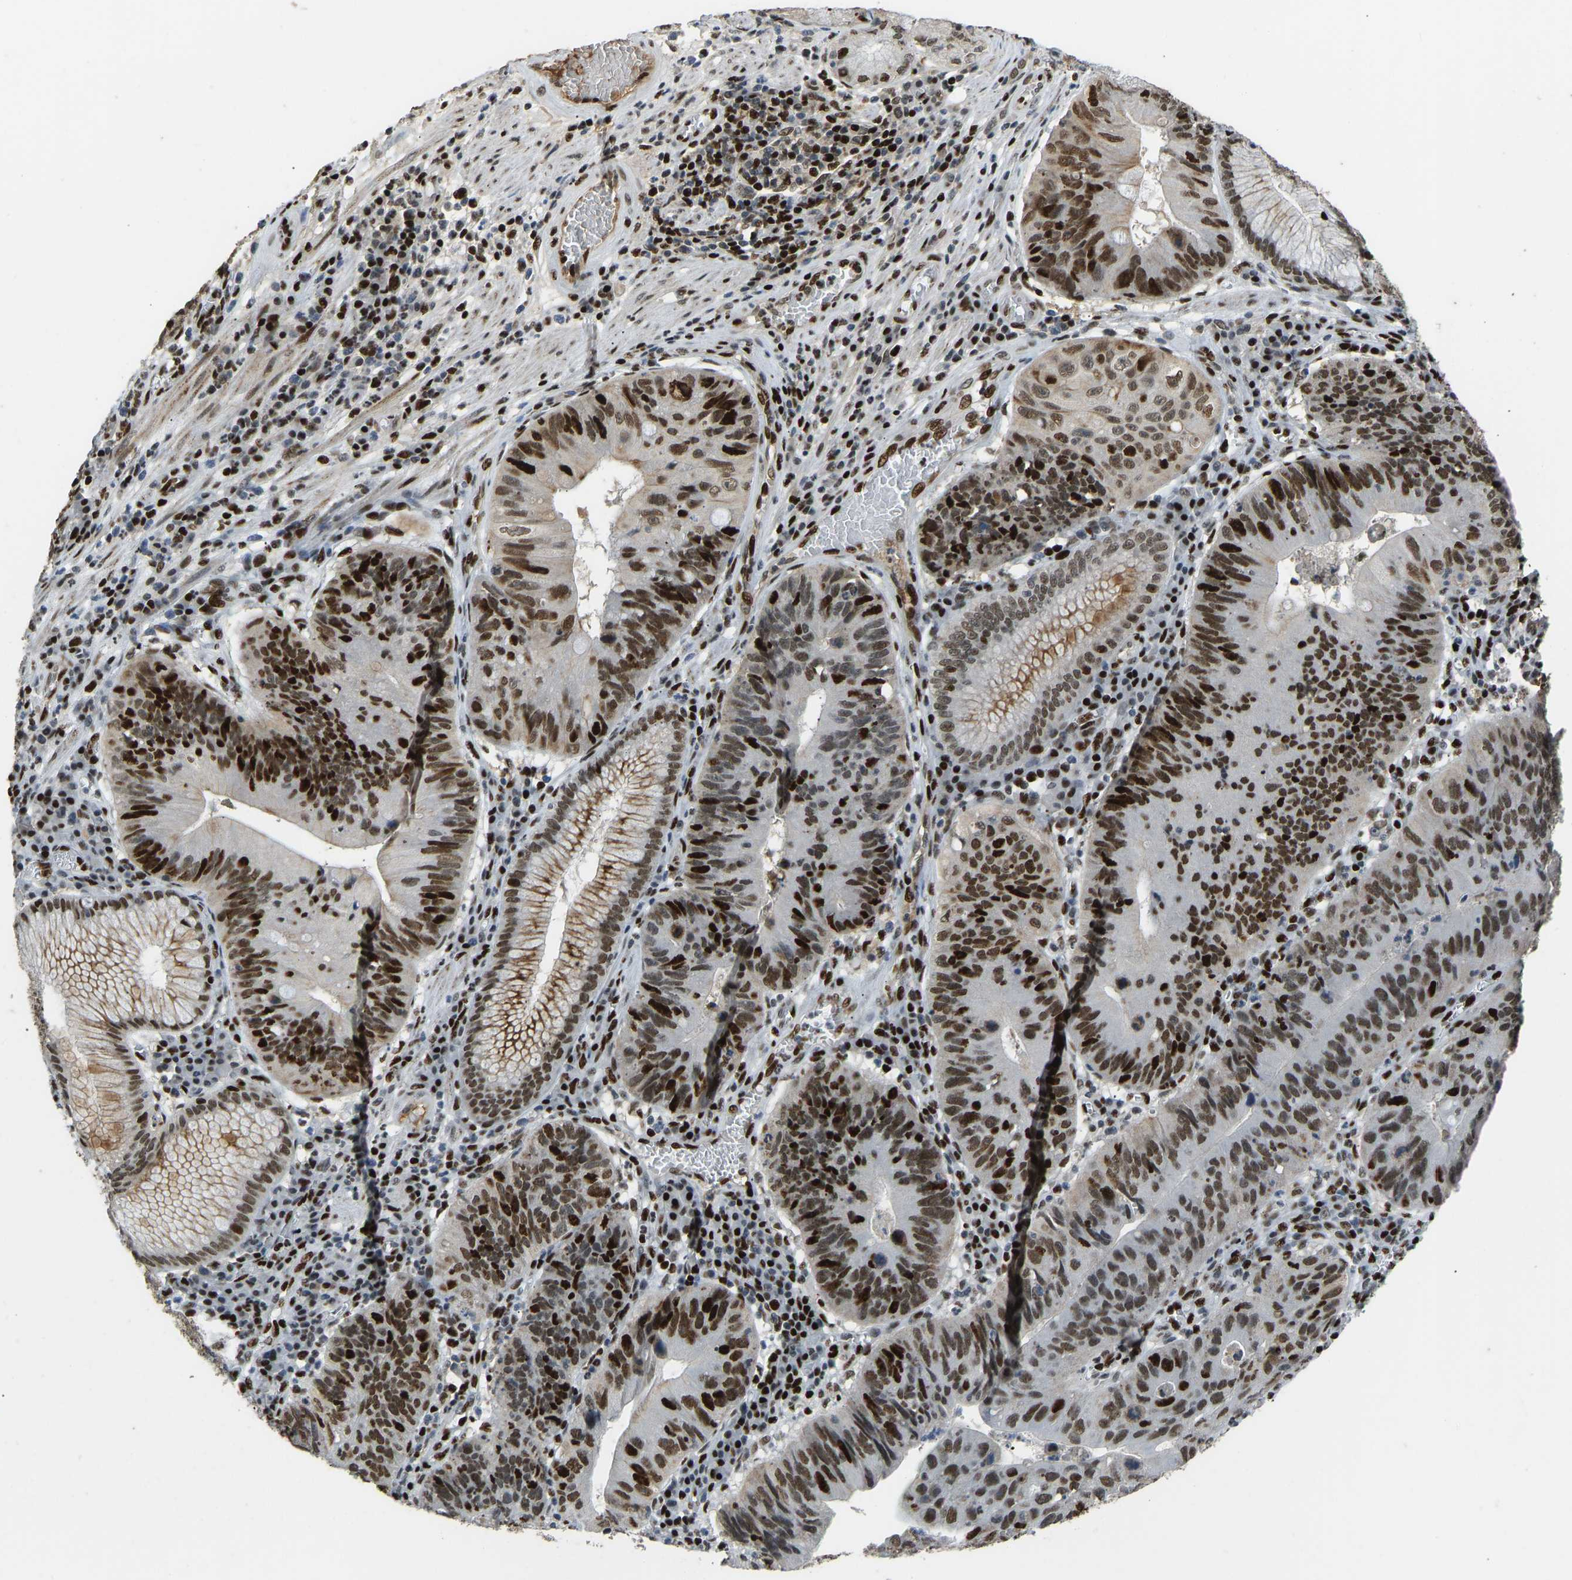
{"staining": {"intensity": "strong", "quantity": ">75%", "location": "nuclear"}, "tissue": "stomach cancer", "cell_type": "Tumor cells", "image_type": "cancer", "snomed": [{"axis": "morphology", "description": "Adenocarcinoma, NOS"}, {"axis": "topography", "description": "Stomach"}], "caption": "A high amount of strong nuclear positivity is identified in approximately >75% of tumor cells in stomach adenocarcinoma tissue. Using DAB (brown) and hematoxylin (blue) stains, captured at high magnification using brightfield microscopy.", "gene": "FOXK1", "patient": {"sex": "male", "age": 59}}